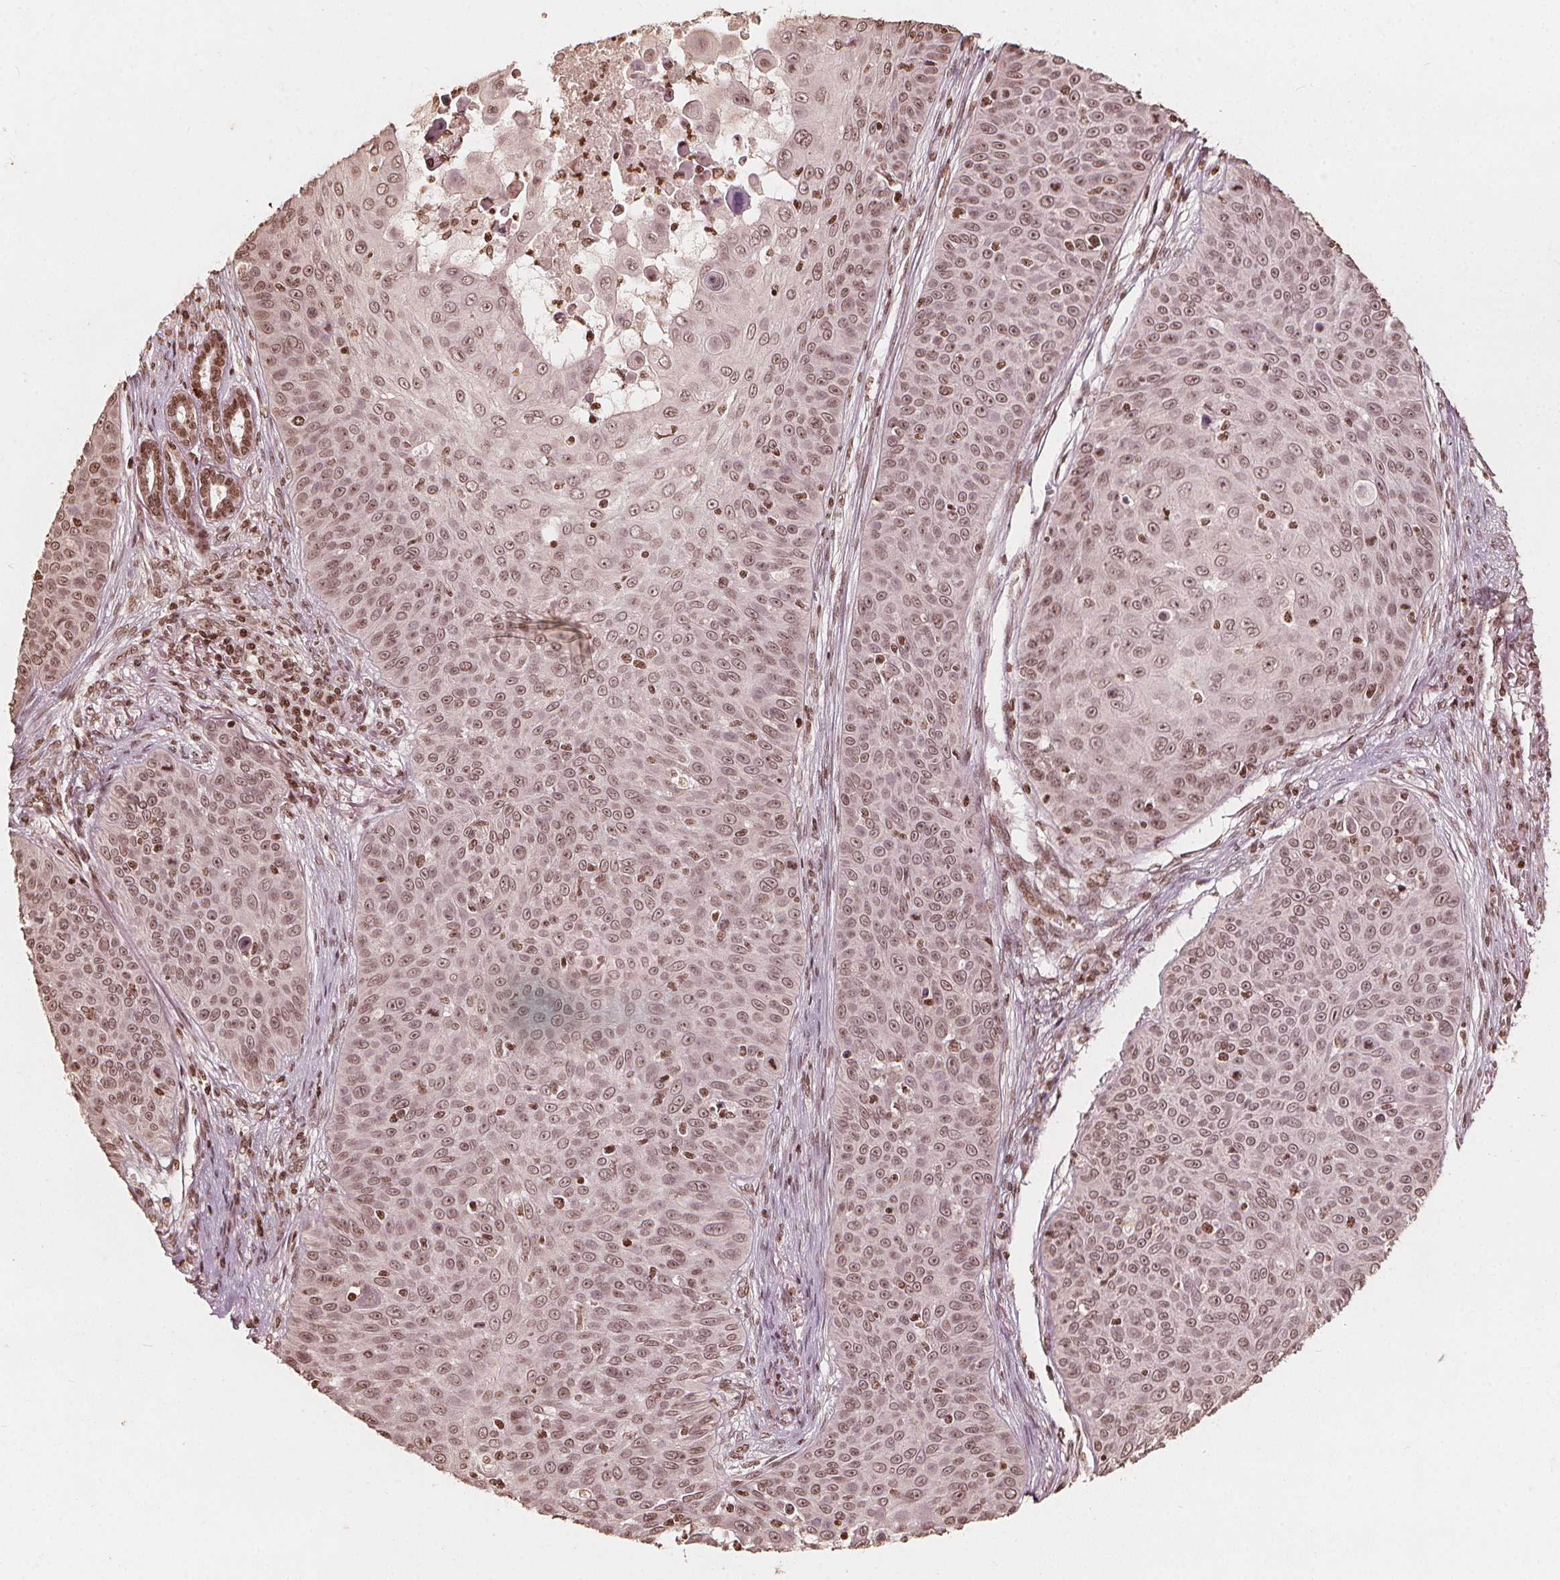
{"staining": {"intensity": "weak", "quantity": ">75%", "location": "nuclear"}, "tissue": "skin cancer", "cell_type": "Tumor cells", "image_type": "cancer", "snomed": [{"axis": "morphology", "description": "Squamous cell carcinoma, NOS"}, {"axis": "topography", "description": "Skin"}], "caption": "Protein expression analysis of human squamous cell carcinoma (skin) reveals weak nuclear staining in approximately >75% of tumor cells. (brown staining indicates protein expression, while blue staining denotes nuclei).", "gene": "H3C14", "patient": {"sex": "male", "age": 82}}